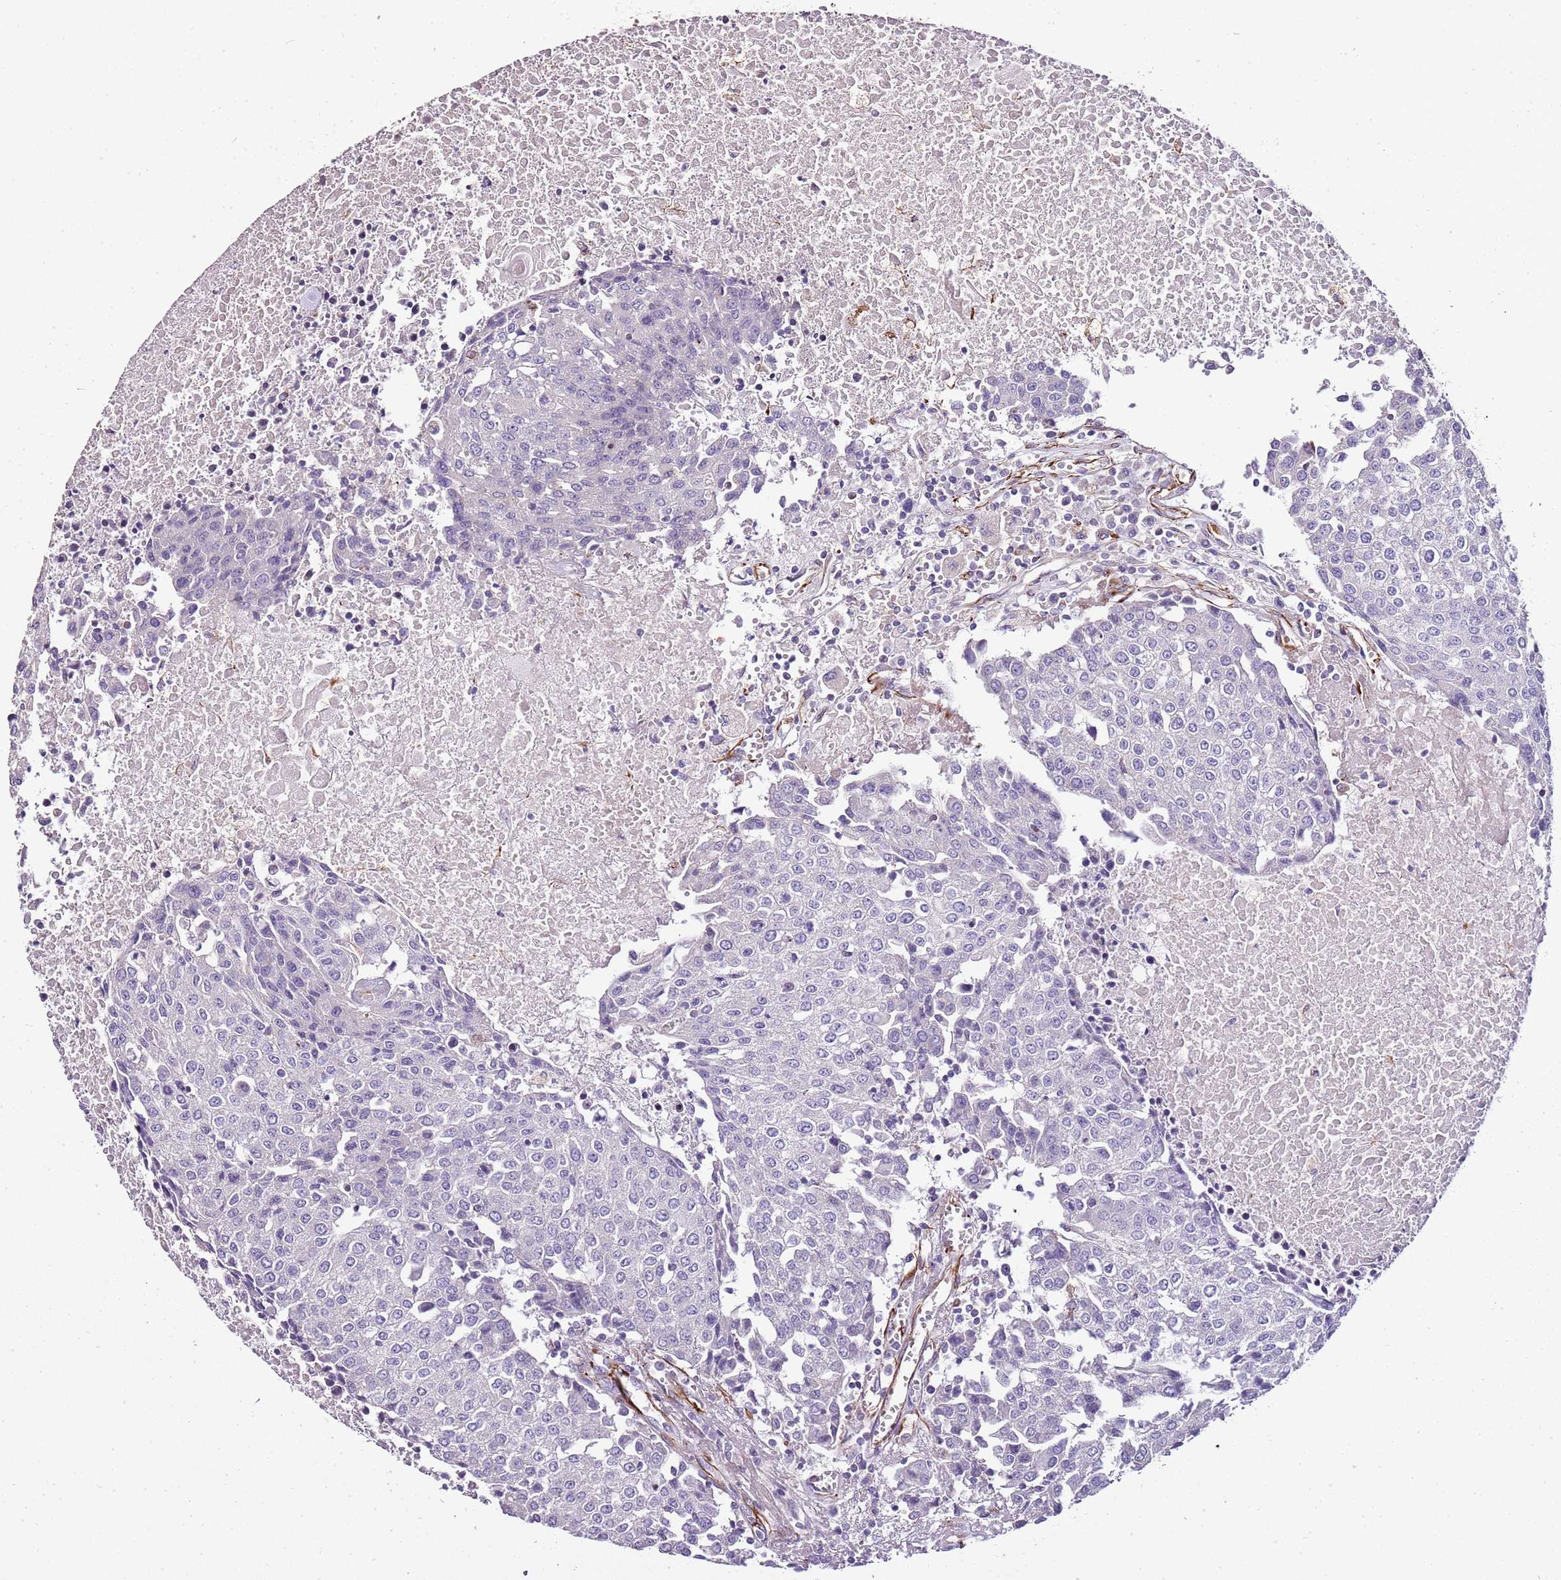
{"staining": {"intensity": "negative", "quantity": "none", "location": "none"}, "tissue": "urothelial cancer", "cell_type": "Tumor cells", "image_type": "cancer", "snomed": [{"axis": "morphology", "description": "Urothelial carcinoma, High grade"}, {"axis": "topography", "description": "Urinary bladder"}], "caption": "A micrograph of human urothelial cancer is negative for staining in tumor cells.", "gene": "ZNF786", "patient": {"sex": "female", "age": 85}}